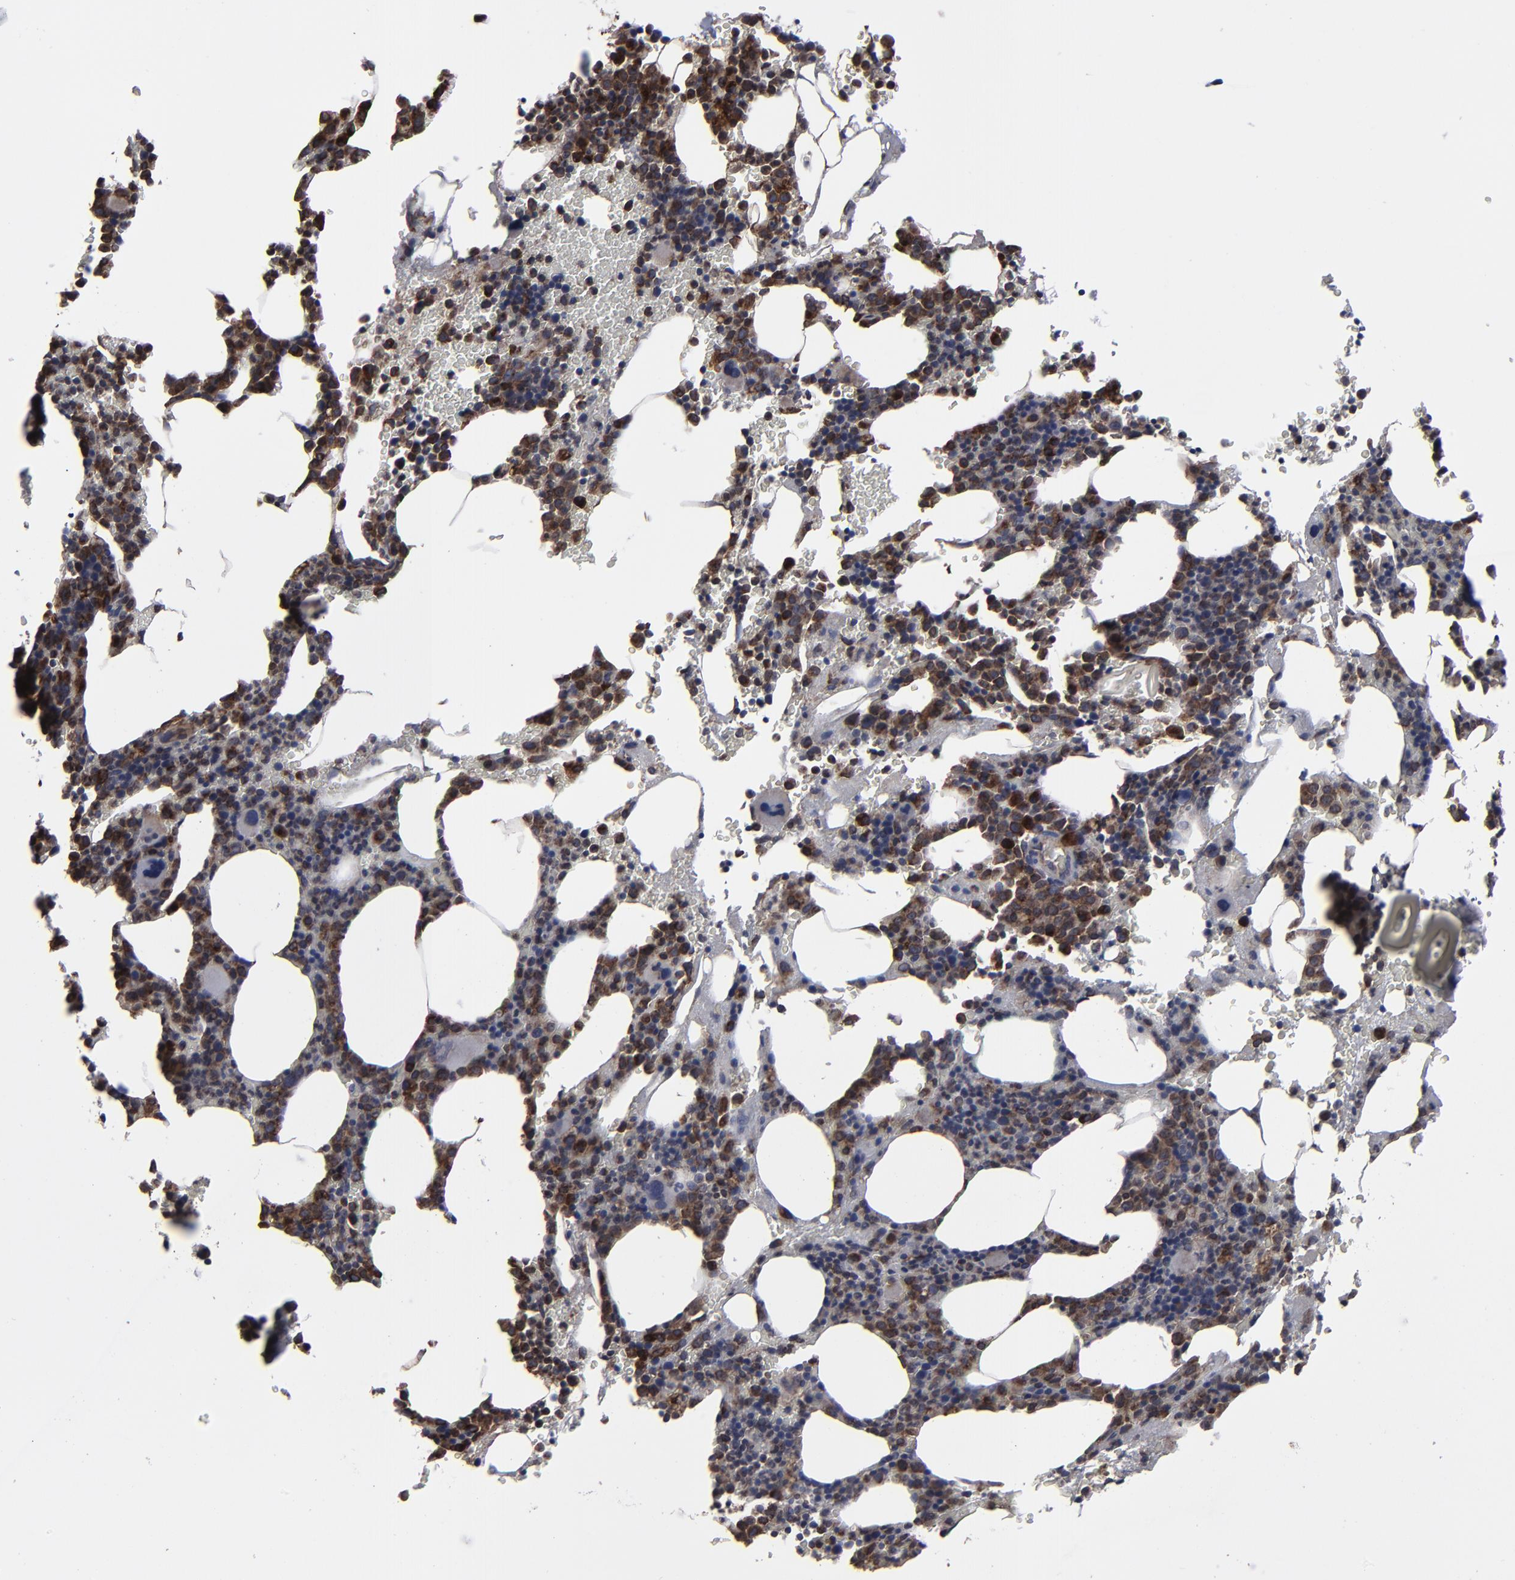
{"staining": {"intensity": "moderate", "quantity": "25%-75%", "location": "cytoplasmic/membranous"}, "tissue": "bone marrow", "cell_type": "Hematopoietic cells", "image_type": "normal", "snomed": [{"axis": "morphology", "description": "Normal tissue, NOS"}, {"axis": "topography", "description": "Bone marrow"}], "caption": "A high-resolution photomicrograph shows immunohistochemistry staining of benign bone marrow, which displays moderate cytoplasmic/membranous positivity in approximately 25%-75% of hematopoietic cells. Immunohistochemistry stains the protein of interest in brown and the nuclei are stained blue.", "gene": "CNIH1", "patient": {"sex": "male", "age": 82}}